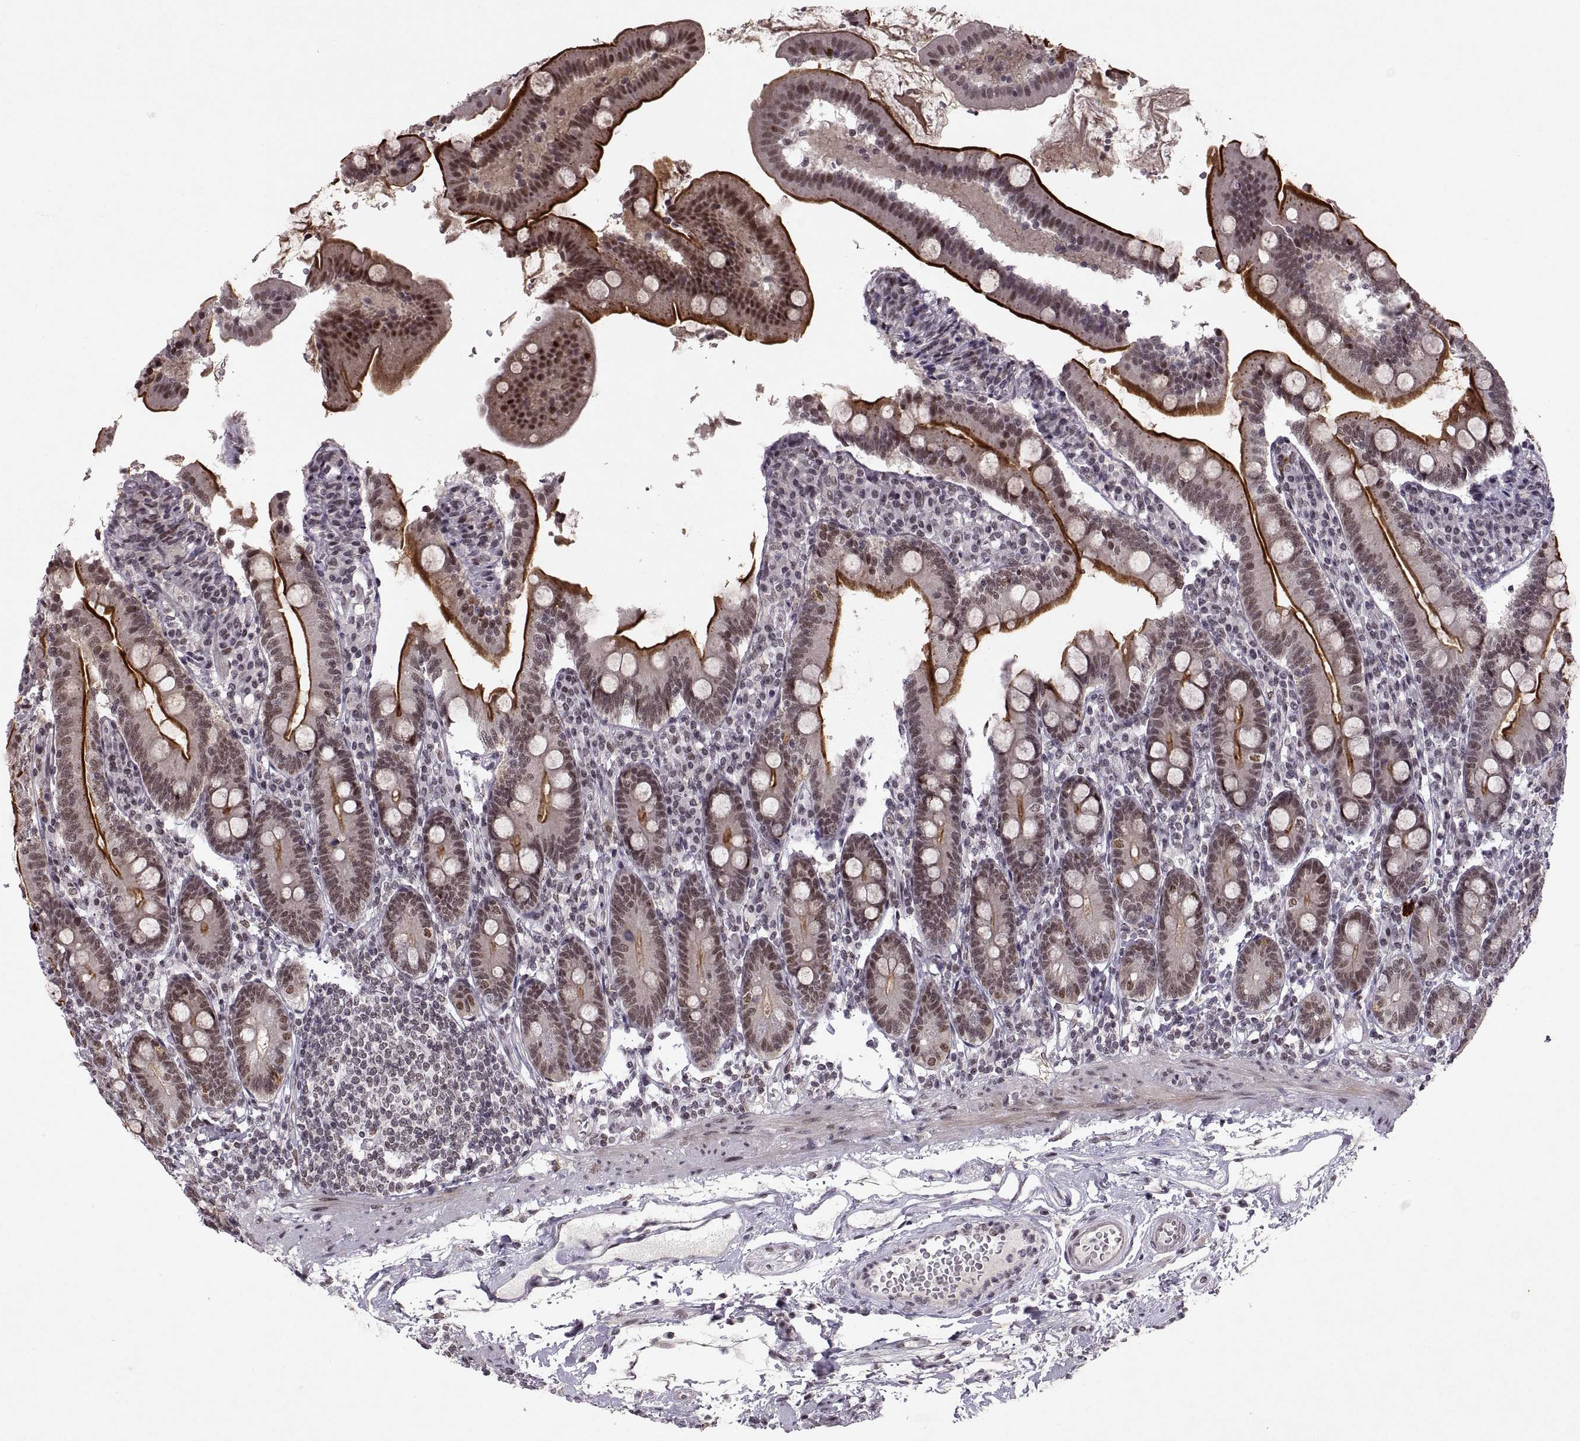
{"staining": {"intensity": "moderate", "quantity": ">75%", "location": "cytoplasmic/membranous,nuclear"}, "tissue": "duodenum", "cell_type": "Glandular cells", "image_type": "normal", "snomed": [{"axis": "morphology", "description": "Normal tissue, NOS"}, {"axis": "topography", "description": "Duodenum"}], "caption": "High-power microscopy captured an IHC histopathology image of benign duodenum, revealing moderate cytoplasmic/membranous,nuclear positivity in about >75% of glandular cells.", "gene": "MT1E", "patient": {"sex": "female", "age": 67}}